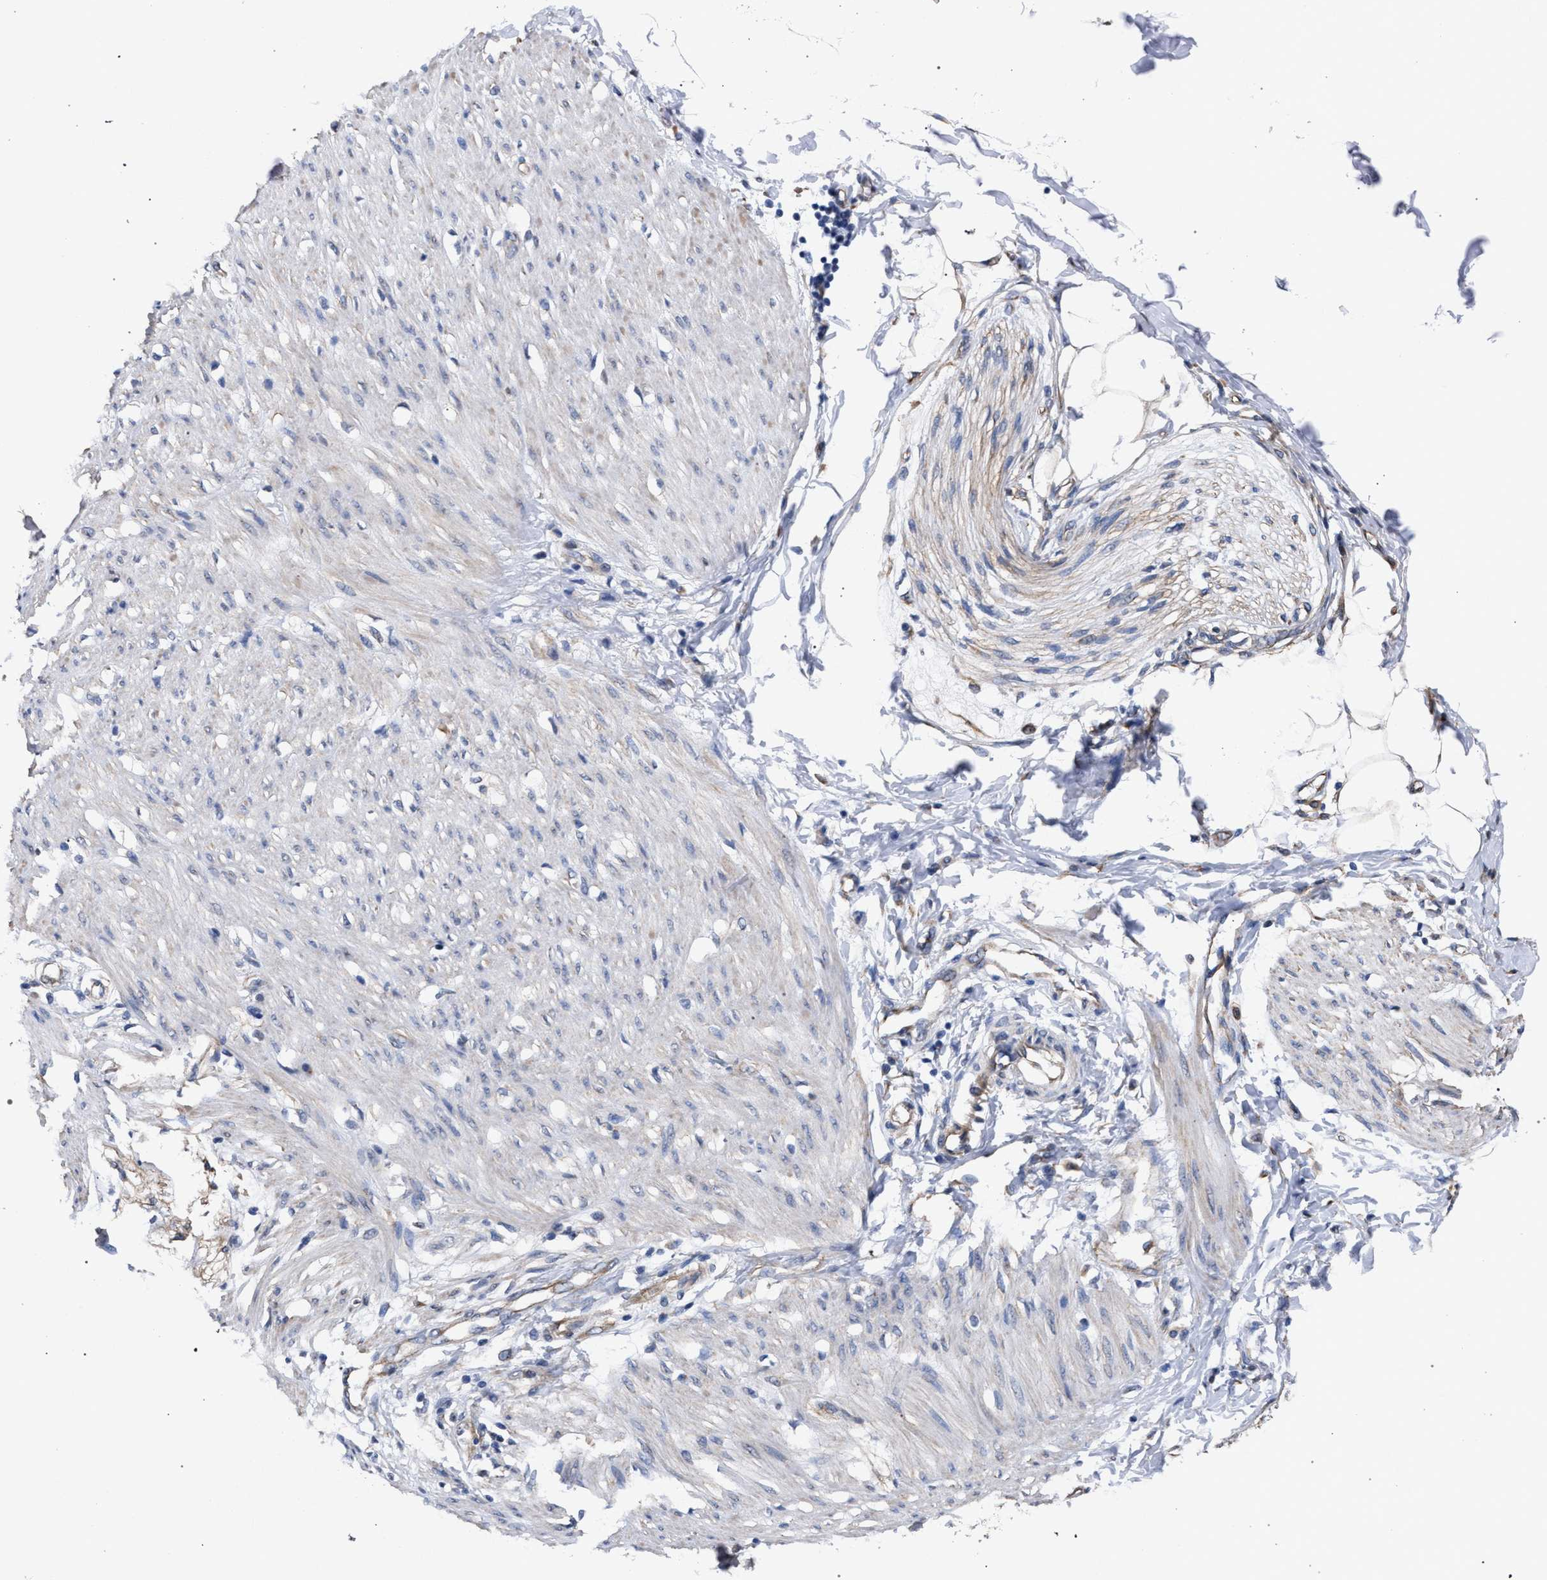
{"staining": {"intensity": "moderate", "quantity": ">75%", "location": "cytoplasmic/membranous"}, "tissue": "adipose tissue", "cell_type": "Adipocytes", "image_type": "normal", "snomed": [{"axis": "morphology", "description": "Normal tissue, NOS"}, {"axis": "morphology", "description": "Adenocarcinoma, NOS"}, {"axis": "topography", "description": "Colon"}, {"axis": "topography", "description": "Peripheral nerve tissue"}], "caption": "Unremarkable adipose tissue shows moderate cytoplasmic/membranous positivity in approximately >75% of adipocytes.", "gene": "GOLGA2", "patient": {"sex": "male", "age": 14}}